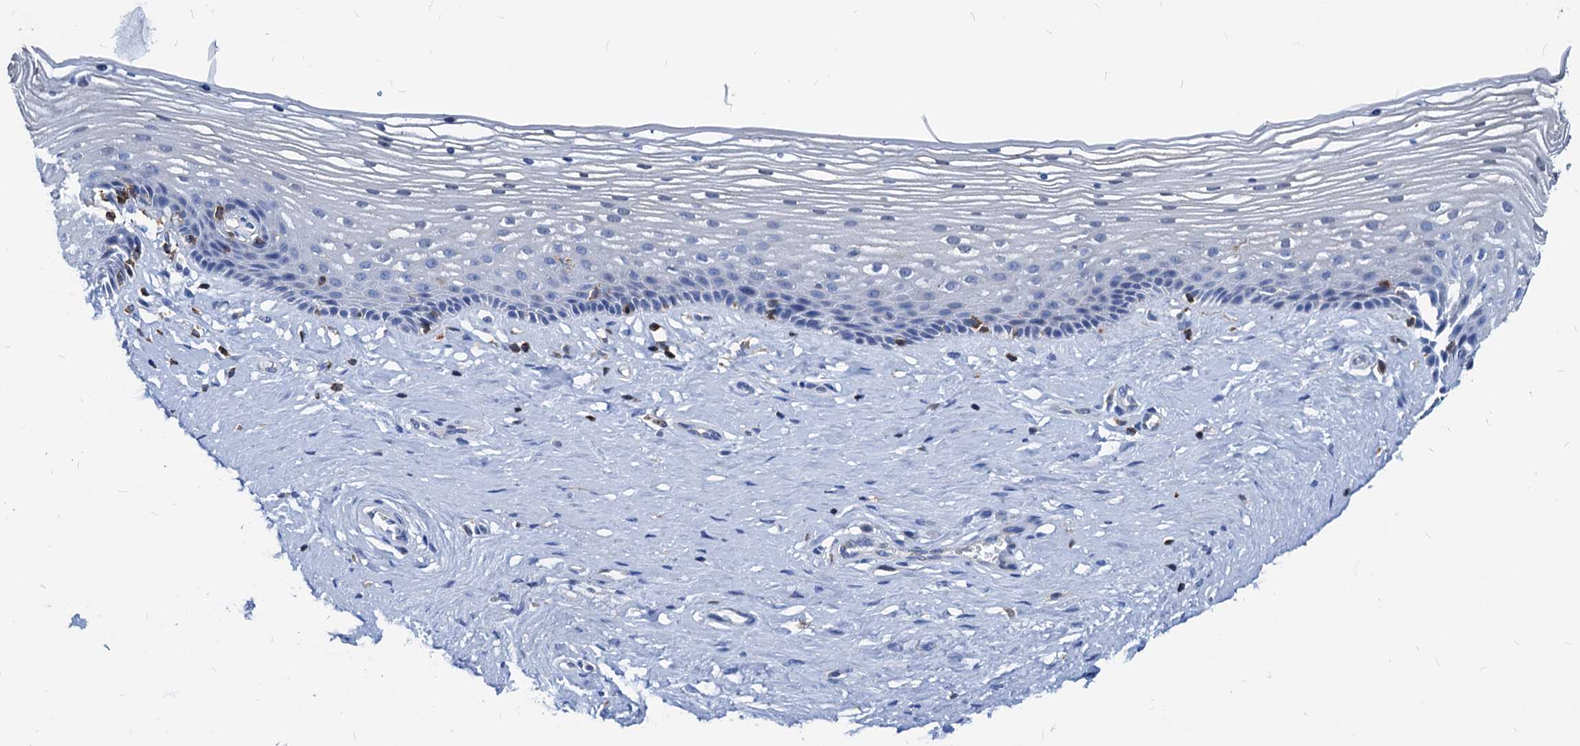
{"staining": {"intensity": "negative", "quantity": "none", "location": "none"}, "tissue": "vagina", "cell_type": "Squamous epithelial cells", "image_type": "normal", "snomed": [{"axis": "morphology", "description": "Normal tissue, NOS"}, {"axis": "topography", "description": "Vagina"}], "caption": "Immunohistochemistry photomicrograph of benign human vagina stained for a protein (brown), which shows no staining in squamous epithelial cells. (Brightfield microscopy of DAB (3,3'-diaminobenzidine) immunohistochemistry (IHC) at high magnification).", "gene": "LCP2", "patient": {"sex": "female", "age": 46}}